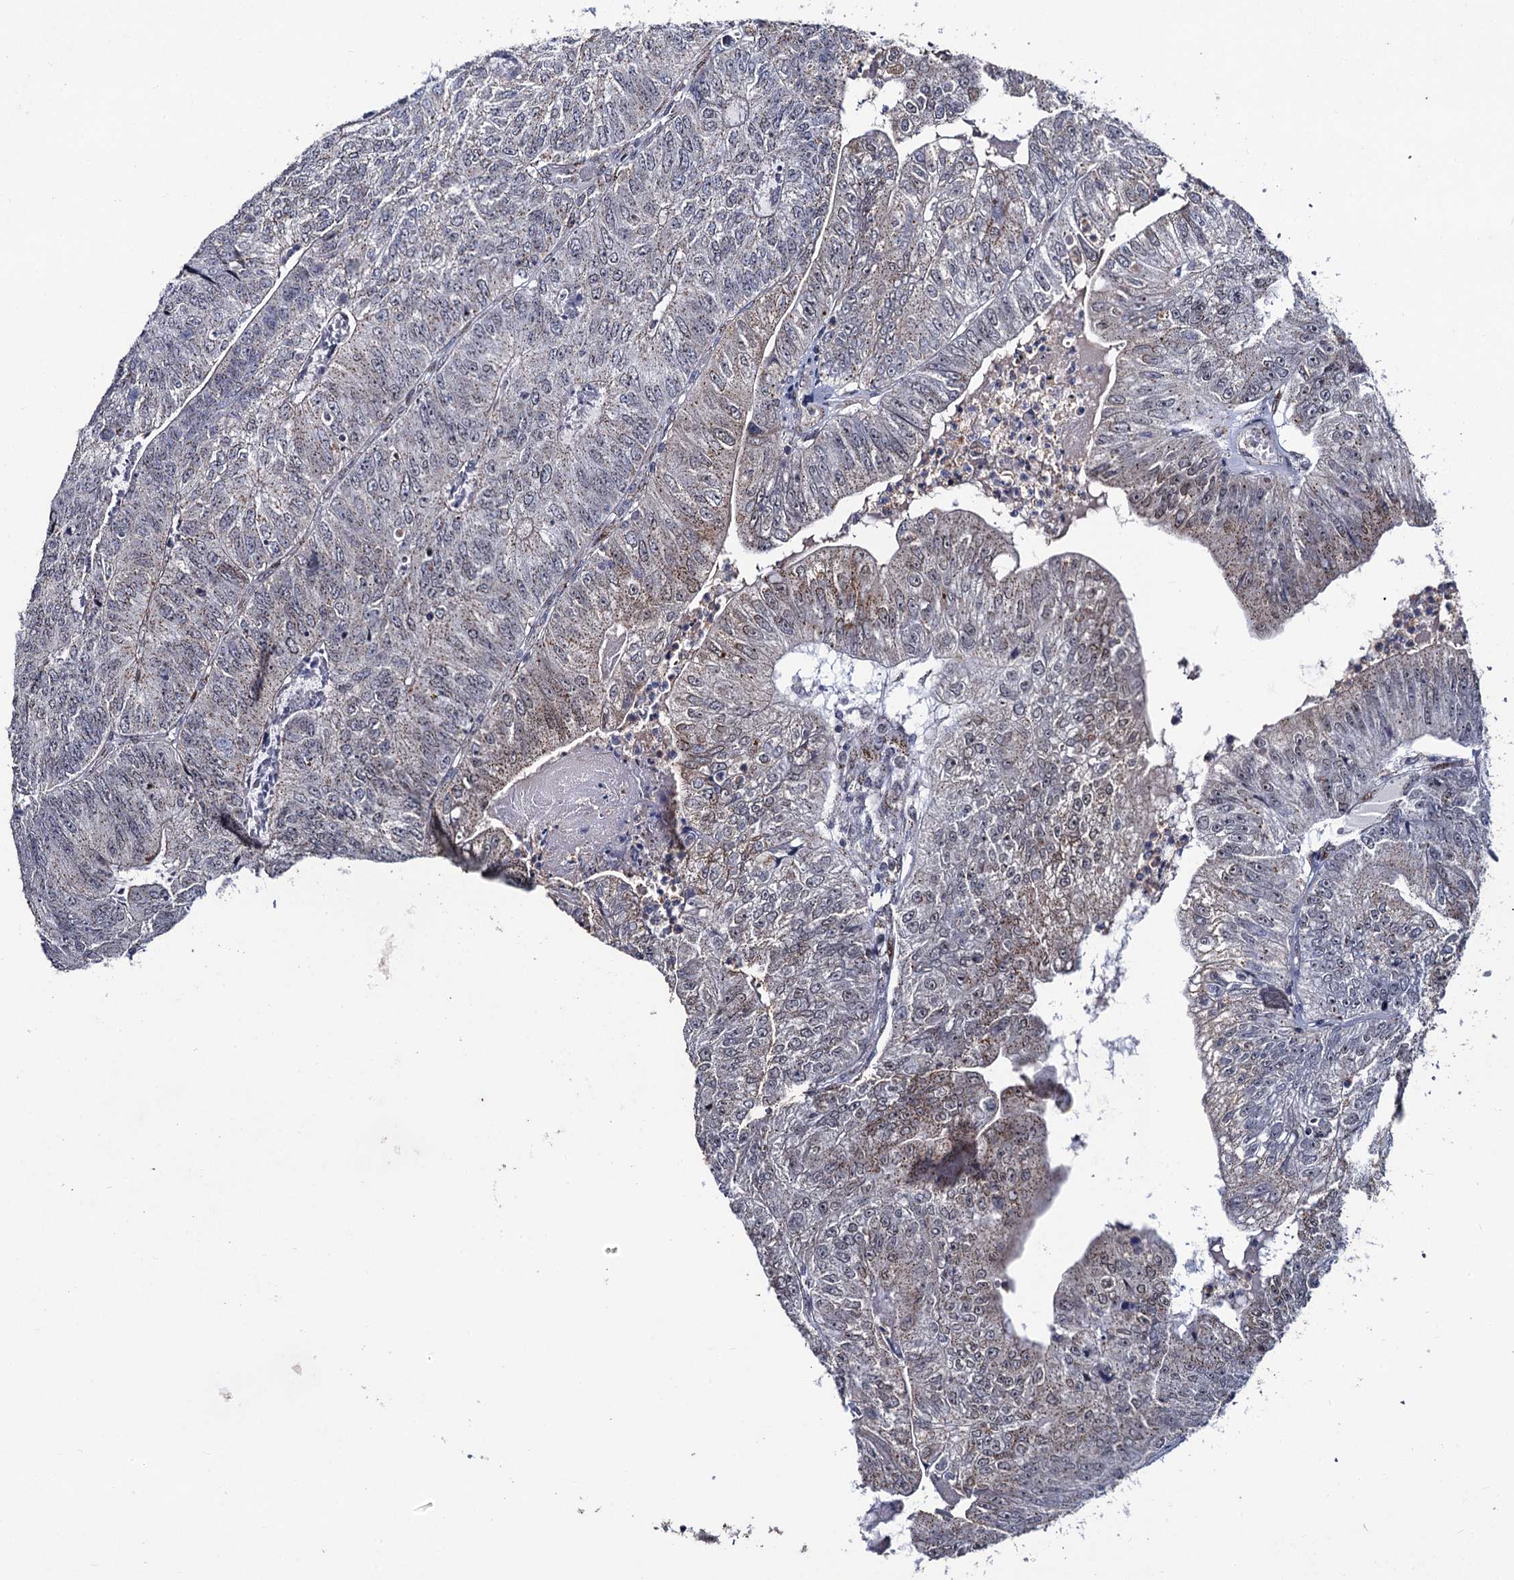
{"staining": {"intensity": "weak", "quantity": "25%-75%", "location": "cytoplasmic/membranous"}, "tissue": "colorectal cancer", "cell_type": "Tumor cells", "image_type": "cancer", "snomed": [{"axis": "morphology", "description": "Adenocarcinoma, NOS"}, {"axis": "topography", "description": "Colon"}], "caption": "Adenocarcinoma (colorectal) stained with a brown dye reveals weak cytoplasmic/membranous positive expression in approximately 25%-75% of tumor cells.", "gene": "THAP2", "patient": {"sex": "female", "age": 67}}